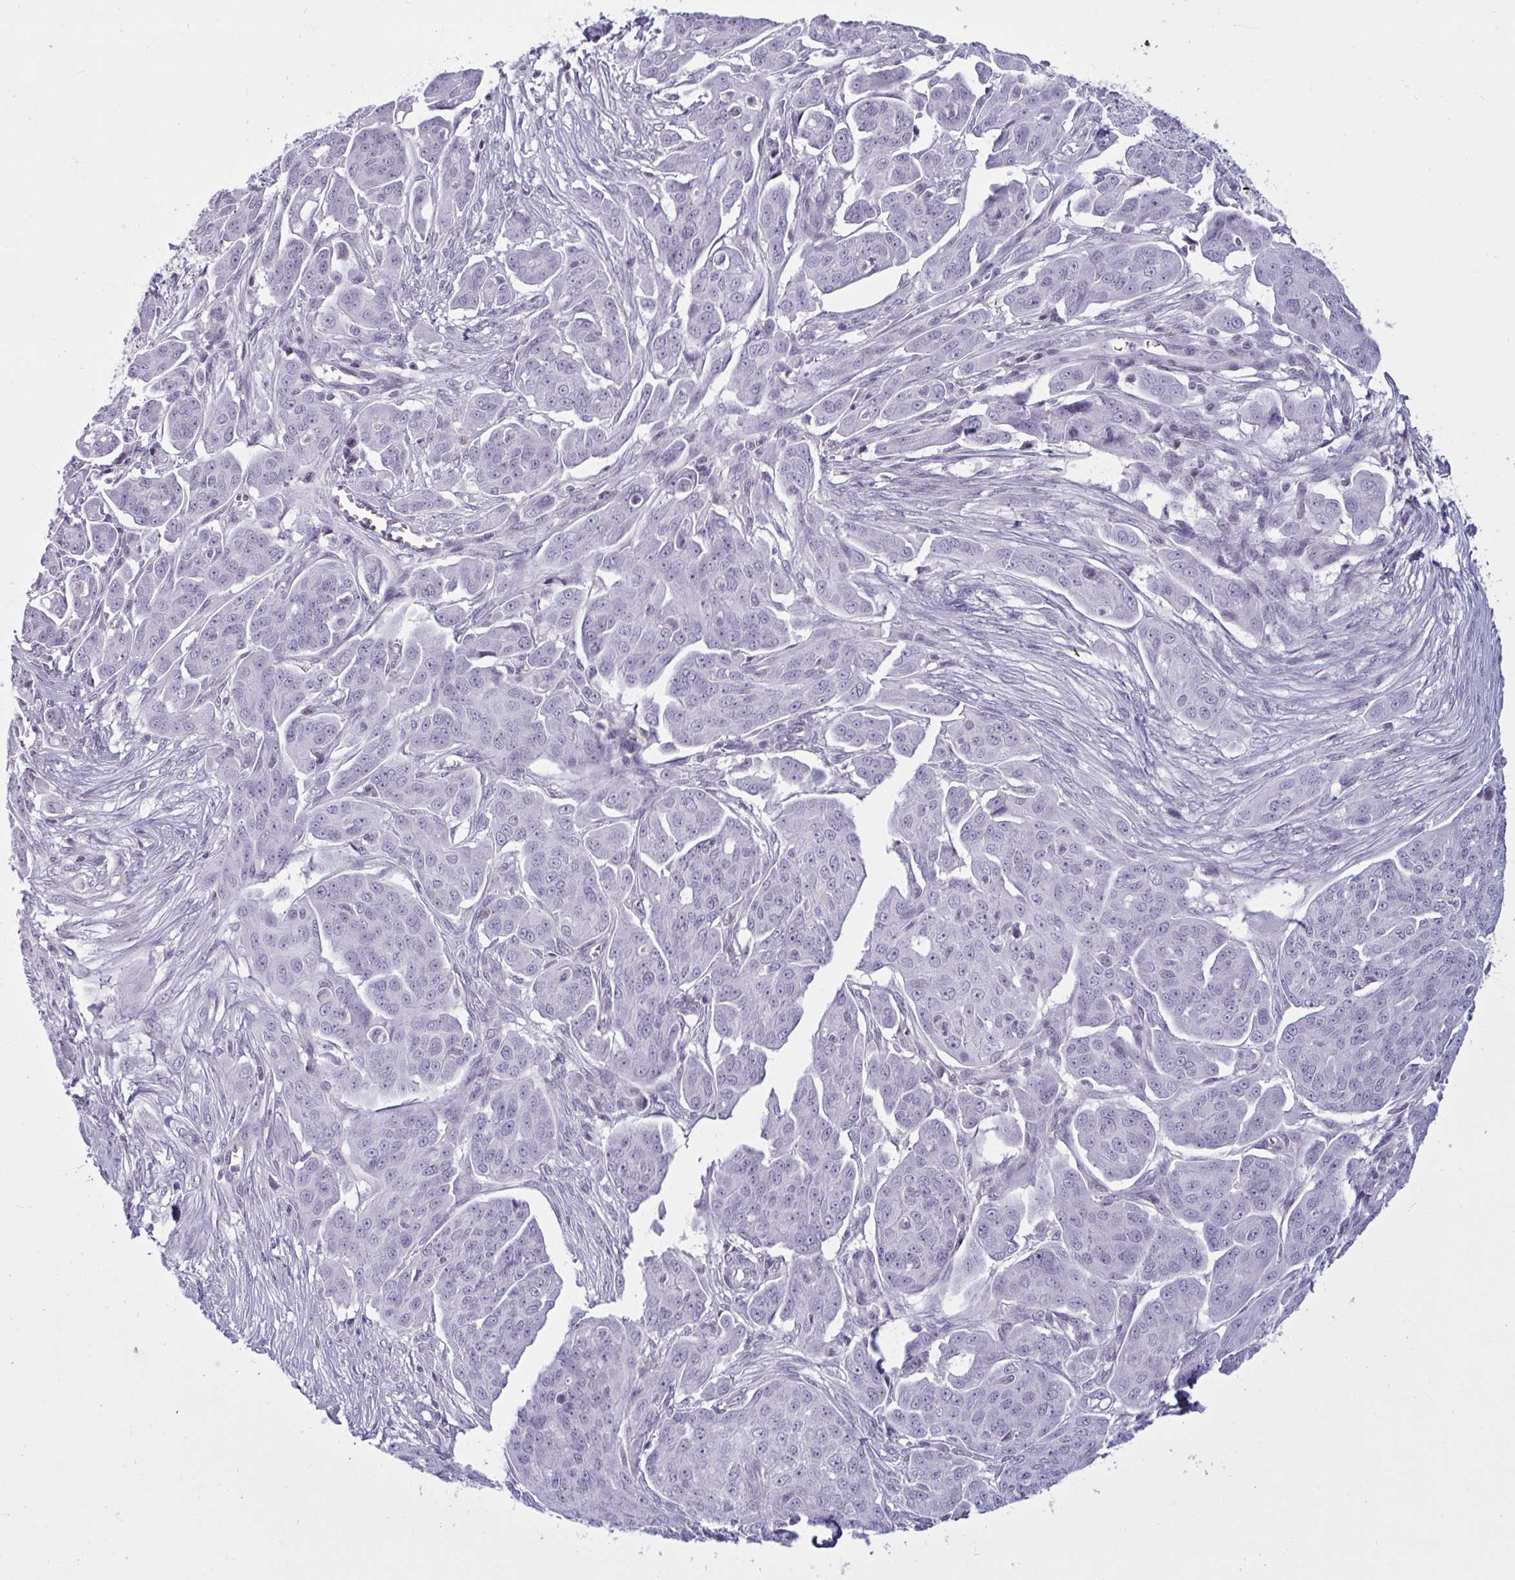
{"staining": {"intensity": "negative", "quantity": "none", "location": "none"}, "tissue": "ovarian cancer", "cell_type": "Tumor cells", "image_type": "cancer", "snomed": [{"axis": "morphology", "description": "Carcinoma, endometroid"}, {"axis": "topography", "description": "Ovary"}], "caption": "Tumor cells show no significant expression in ovarian cancer (endometroid carcinoma). Brightfield microscopy of immunohistochemistry (IHC) stained with DAB (brown) and hematoxylin (blue), captured at high magnification.", "gene": "TBC1D4", "patient": {"sex": "female", "age": 70}}